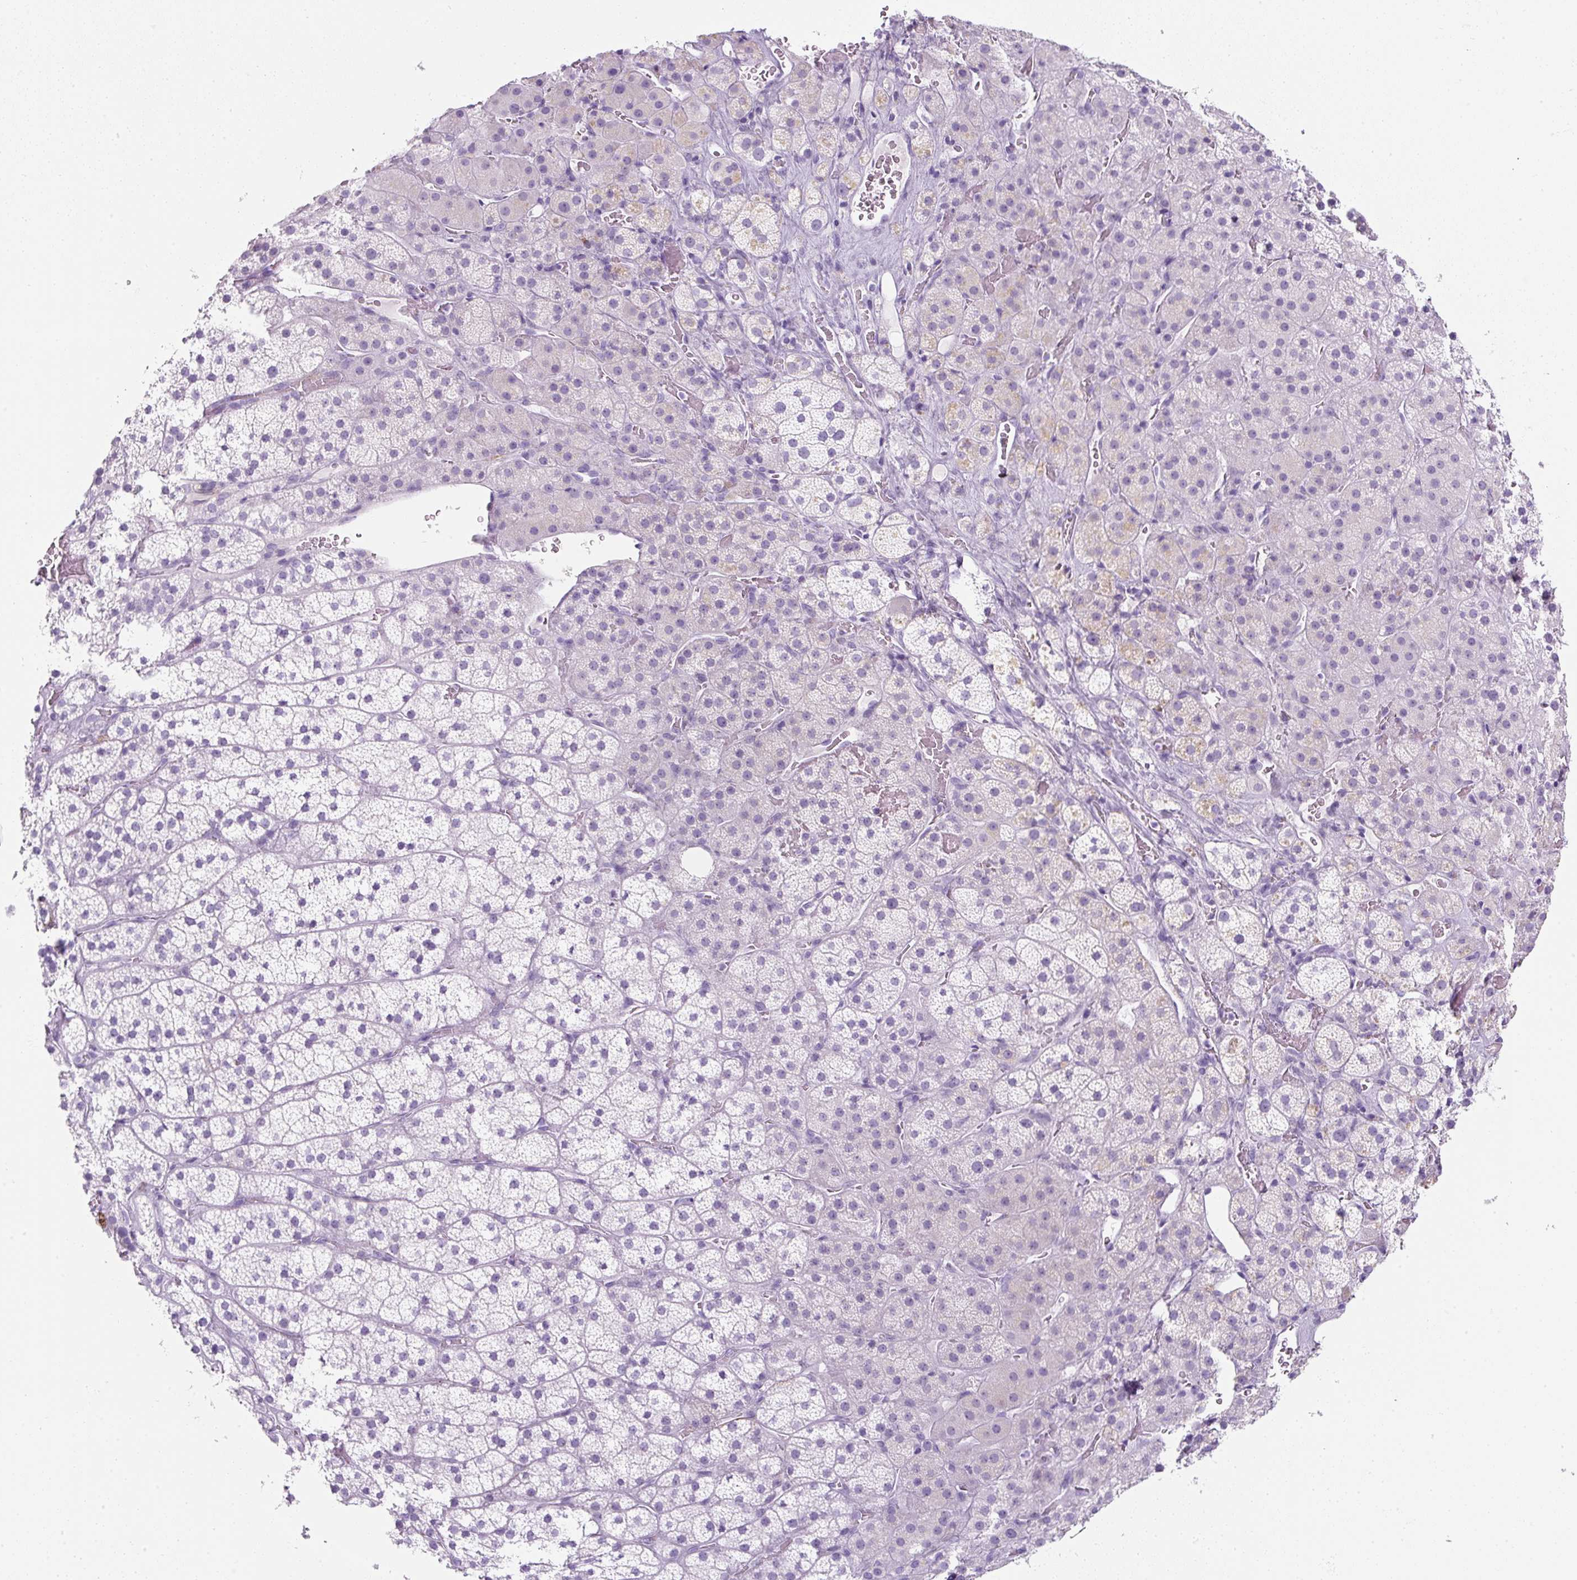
{"staining": {"intensity": "negative", "quantity": "none", "location": "none"}, "tissue": "adrenal gland", "cell_type": "Glandular cells", "image_type": "normal", "snomed": [{"axis": "morphology", "description": "Normal tissue, NOS"}, {"axis": "topography", "description": "Adrenal gland"}], "caption": "DAB (3,3'-diaminobenzidine) immunohistochemical staining of unremarkable human adrenal gland shows no significant expression in glandular cells. The staining was performed using DAB (3,3'-diaminobenzidine) to visualize the protein expression in brown, while the nuclei were stained in blue with hematoxylin (Magnification: 20x).", "gene": "CAVIN3", "patient": {"sex": "male", "age": 57}}